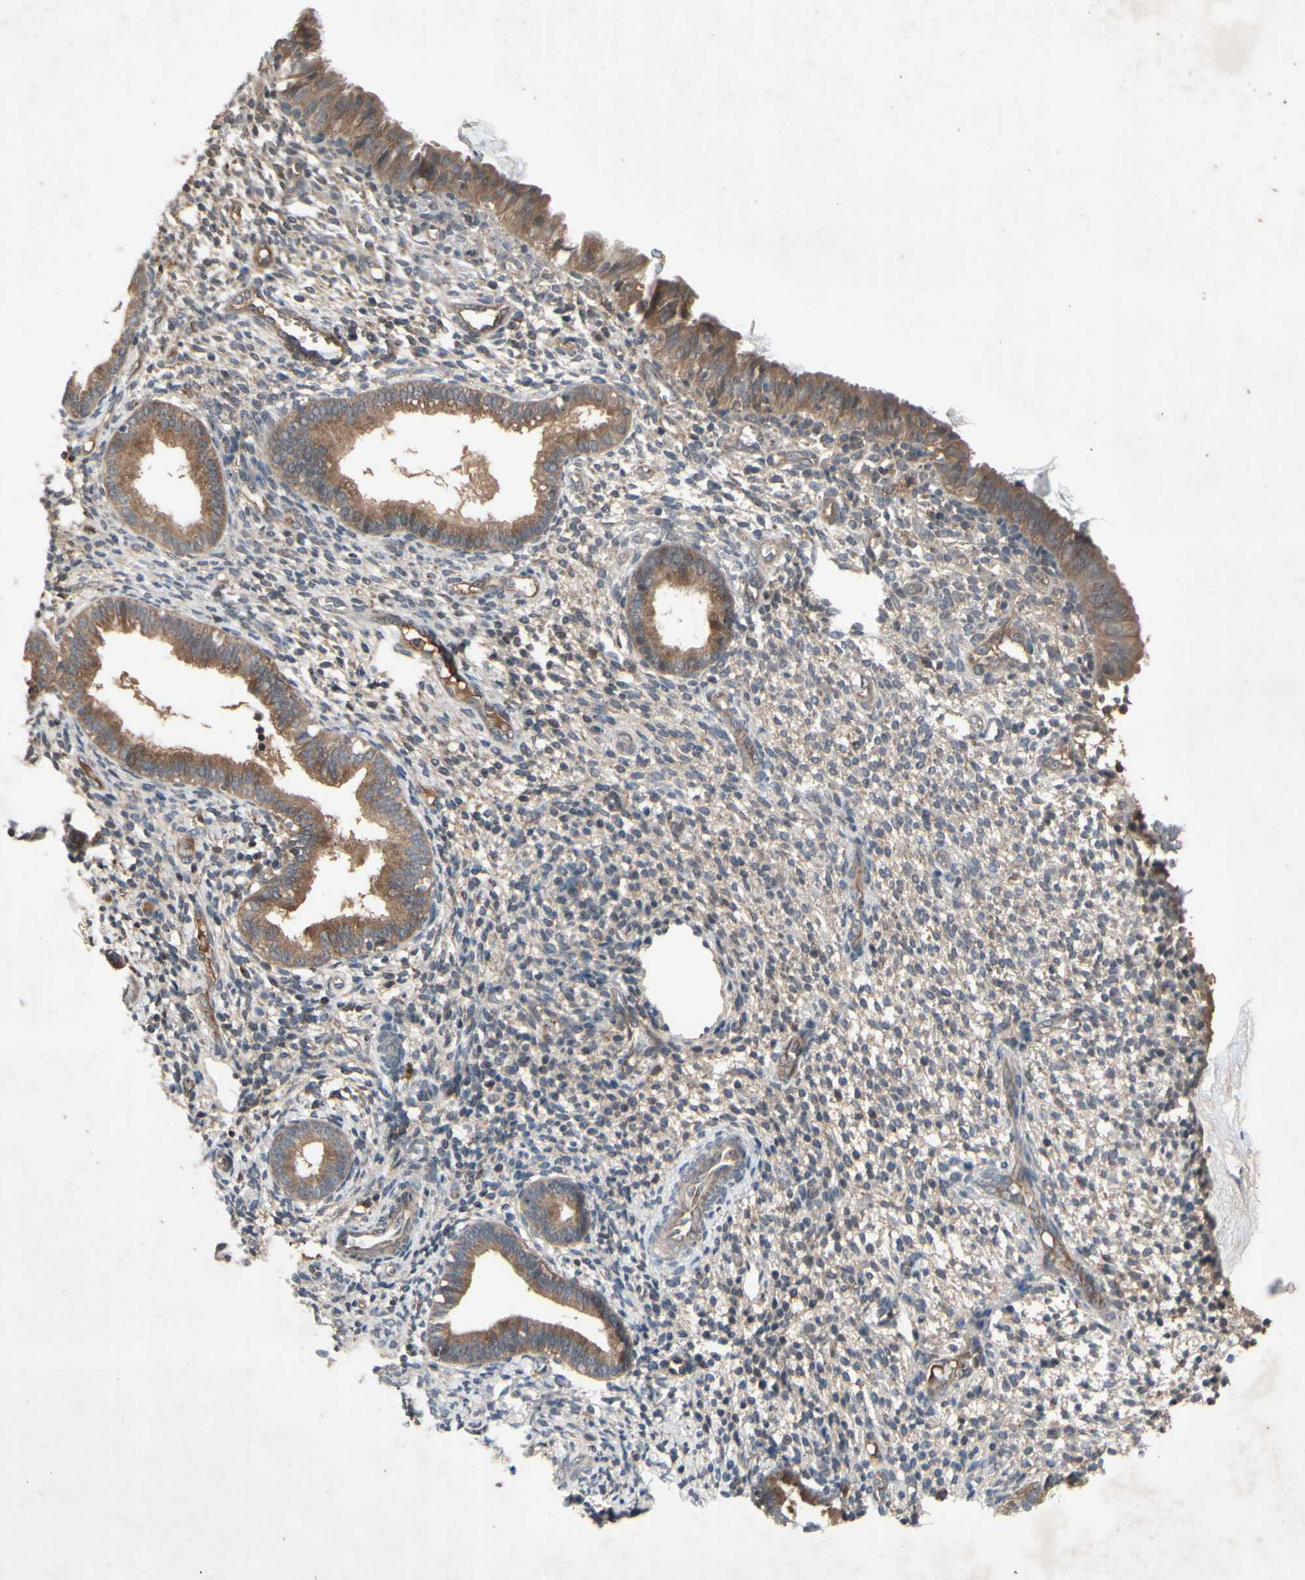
{"staining": {"intensity": "weak", "quantity": ">75%", "location": "cytoplasmic/membranous"}, "tissue": "endometrium", "cell_type": "Cells in endometrial stroma", "image_type": "normal", "snomed": [{"axis": "morphology", "description": "Normal tissue, NOS"}, {"axis": "topography", "description": "Endometrium"}], "caption": "Protein expression analysis of unremarkable human endometrium reveals weak cytoplasmic/membranous expression in about >75% of cells in endometrial stroma. (Stains: DAB (3,3'-diaminobenzidine) in brown, nuclei in blue, Microscopy: brightfield microscopy at high magnification).", "gene": "NSF", "patient": {"sex": "female", "age": 61}}